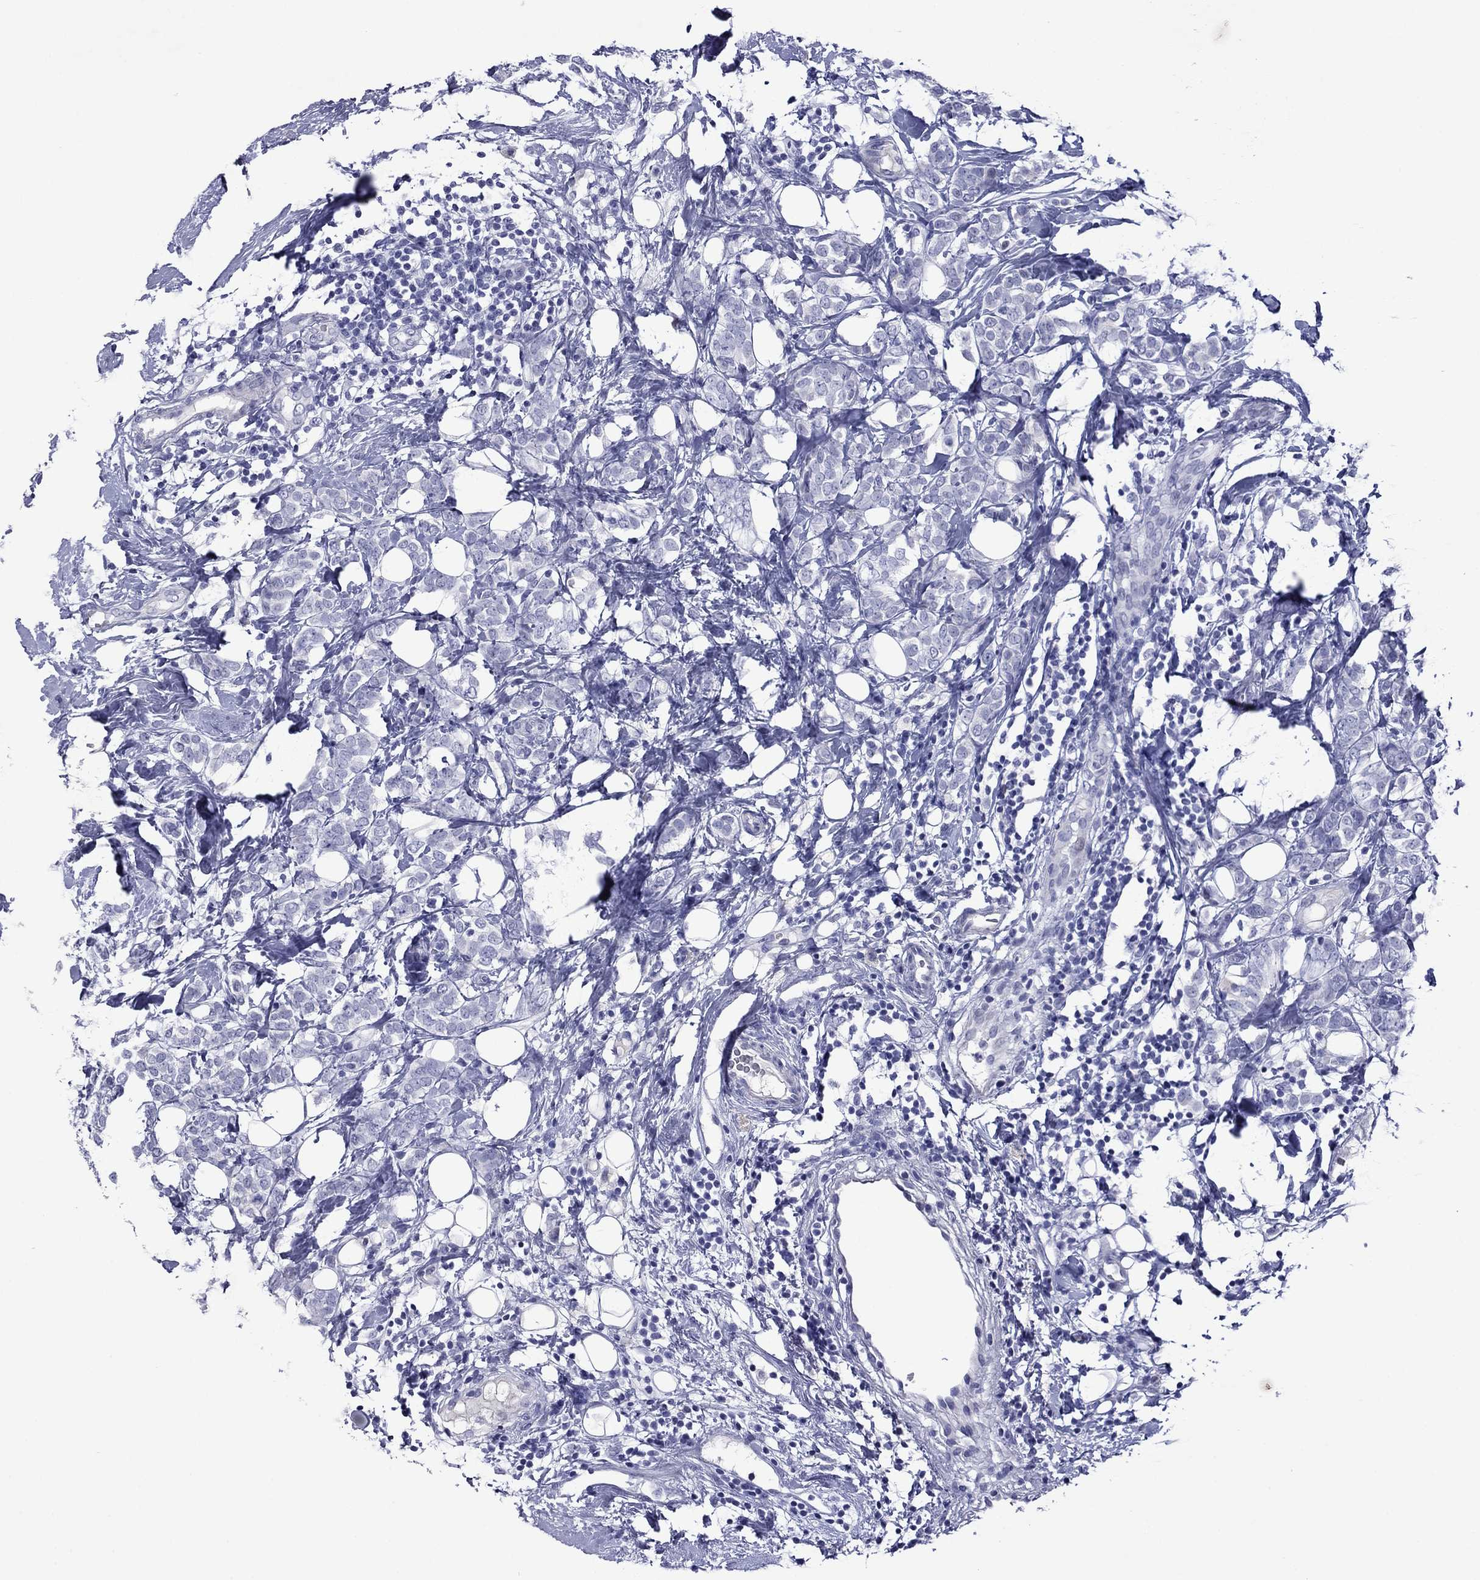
{"staining": {"intensity": "negative", "quantity": "none", "location": "none"}, "tissue": "breast cancer", "cell_type": "Tumor cells", "image_type": "cancer", "snomed": [{"axis": "morphology", "description": "Lobular carcinoma"}, {"axis": "topography", "description": "Breast"}], "caption": "Immunohistochemistry photomicrograph of human breast cancer stained for a protein (brown), which demonstrates no positivity in tumor cells. (DAB IHC, high magnification).", "gene": "PIWIL1", "patient": {"sex": "female", "age": 49}}